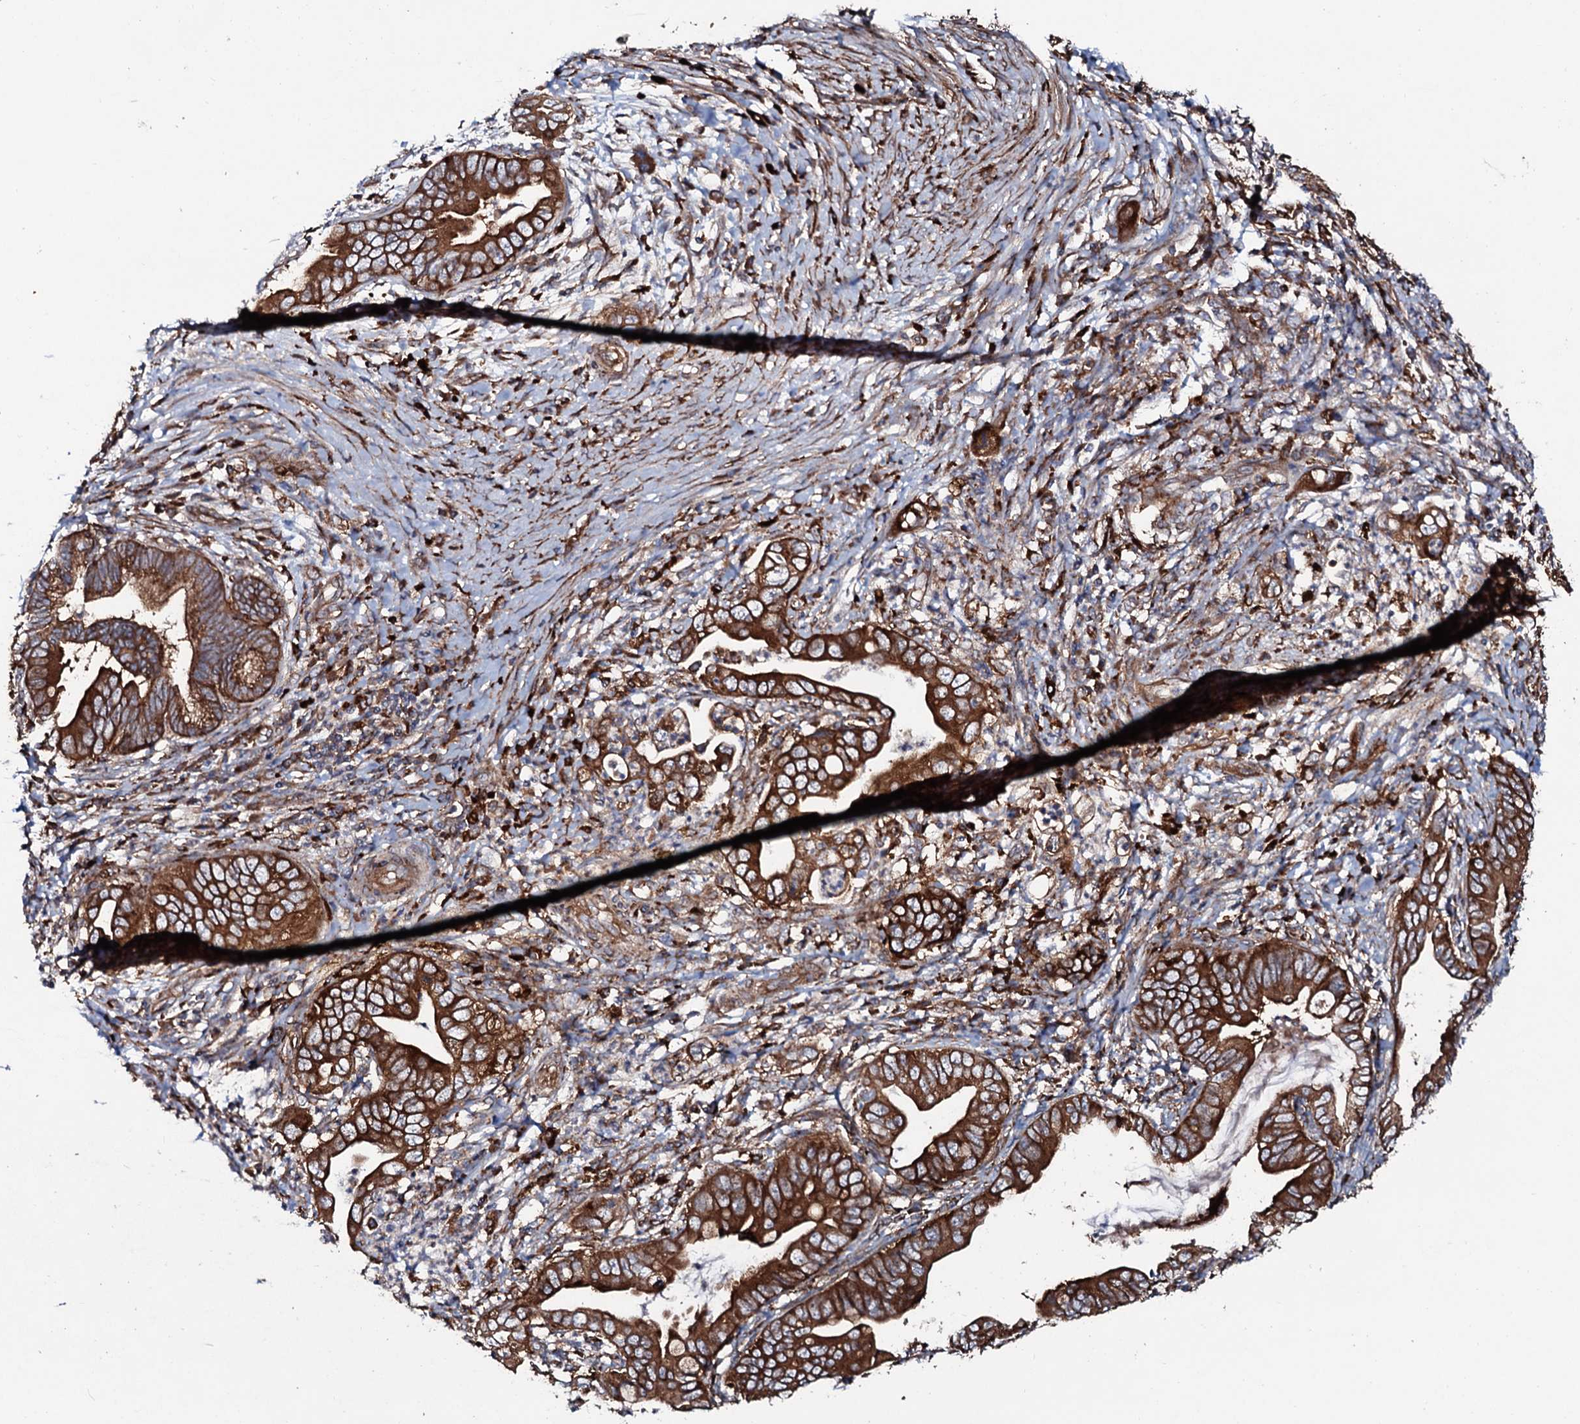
{"staining": {"intensity": "strong", "quantity": ">75%", "location": "cytoplasmic/membranous"}, "tissue": "pancreatic cancer", "cell_type": "Tumor cells", "image_type": "cancer", "snomed": [{"axis": "morphology", "description": "Adenocarcinoma, NOS"}, {"axis": "topography", "description": "Pancreas"}], "caption": "About >75% of tumor cells in pancreatic cancer (adenocarcinoma) display strong cytoplasmic/membranous protein staining as visualized by brown immunohistochemical staining.", "gene": "P2RX4", "patient": {"sex": "male", "age": 75}}